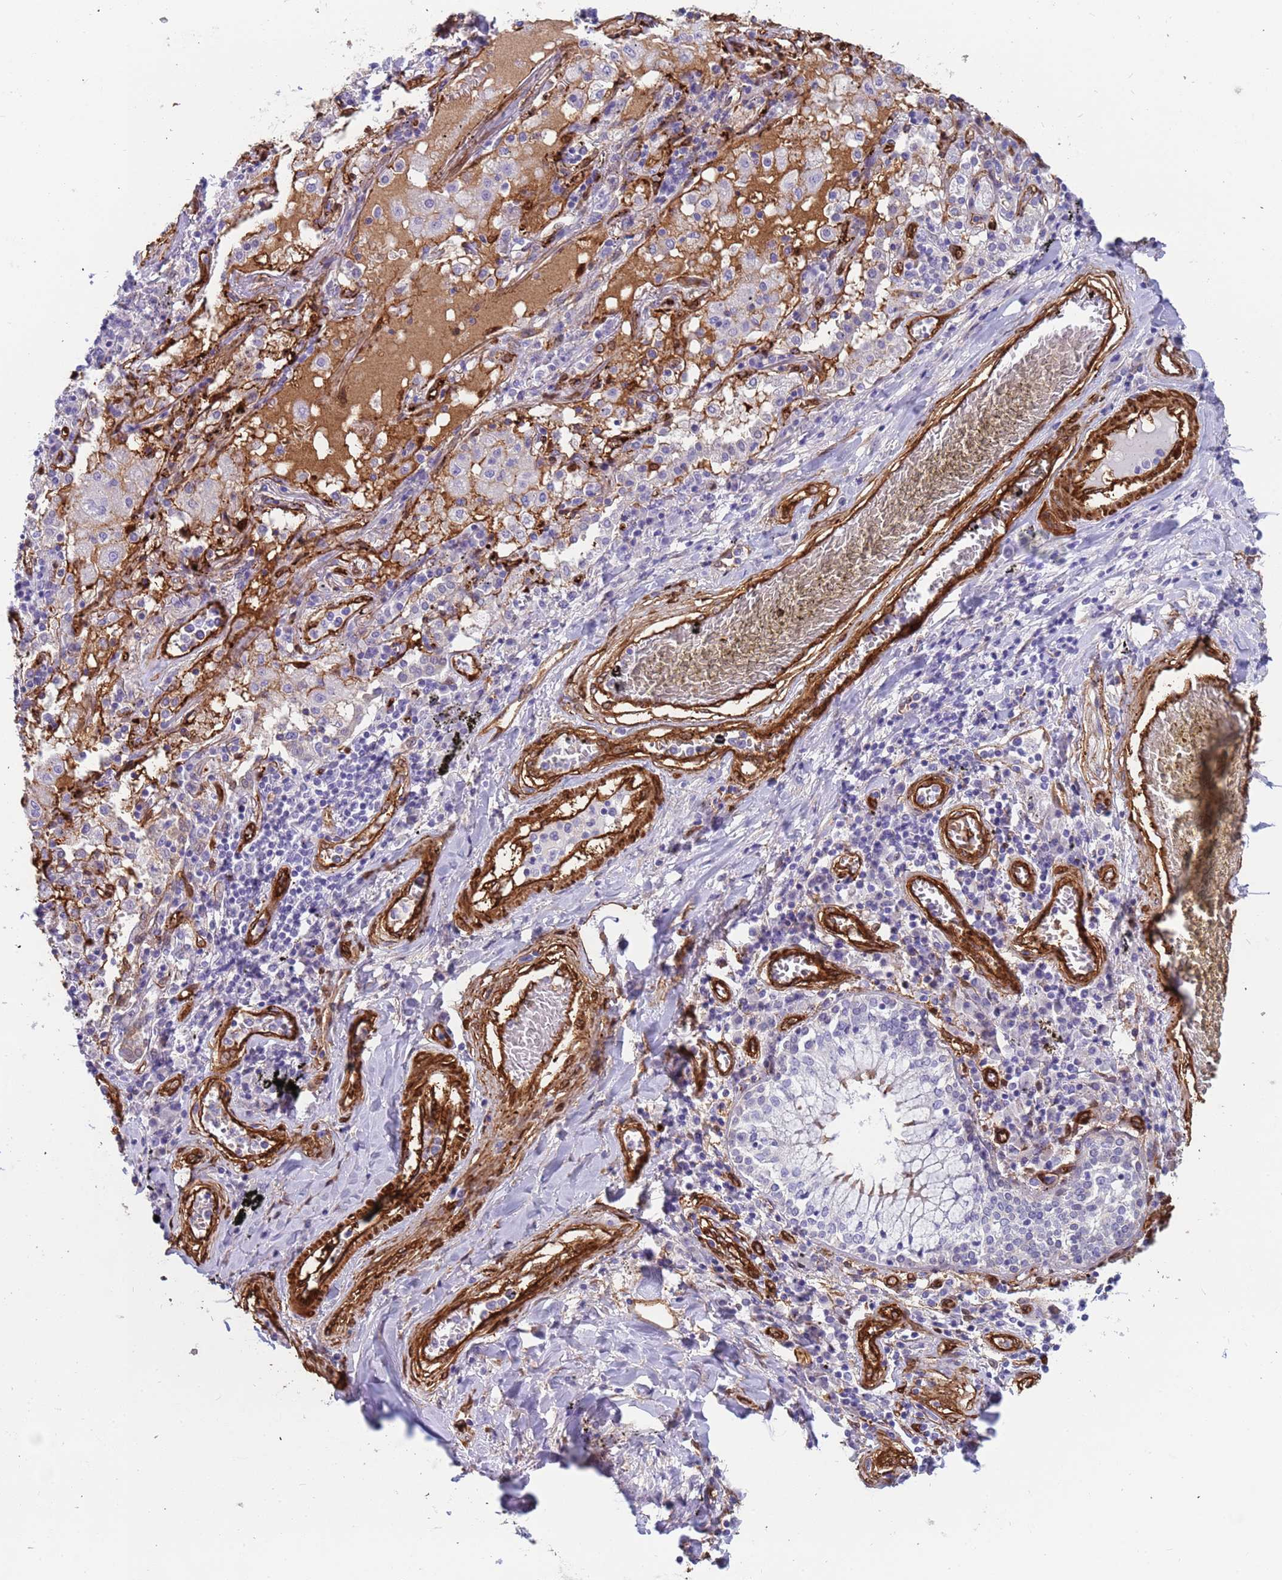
{"staining": {"intensity": "negative", "quantity": "none", "location": "none"}, "tissue": "lung cancer", "cell_type": "Tumor cells", "image_type": "cancer", "snomed": [{"axis": "morphology", "description": "Squamous cell carcinoma, NOS"}, {"axis": "topography", "description": "Lung"}], "caption": "Lung squamous cell carcinoma was stained to show a protein in brown. There is no significant positivity in tumor cells.", "gene": "EHD2", "patient": {"sex": "male", "age": 65}}